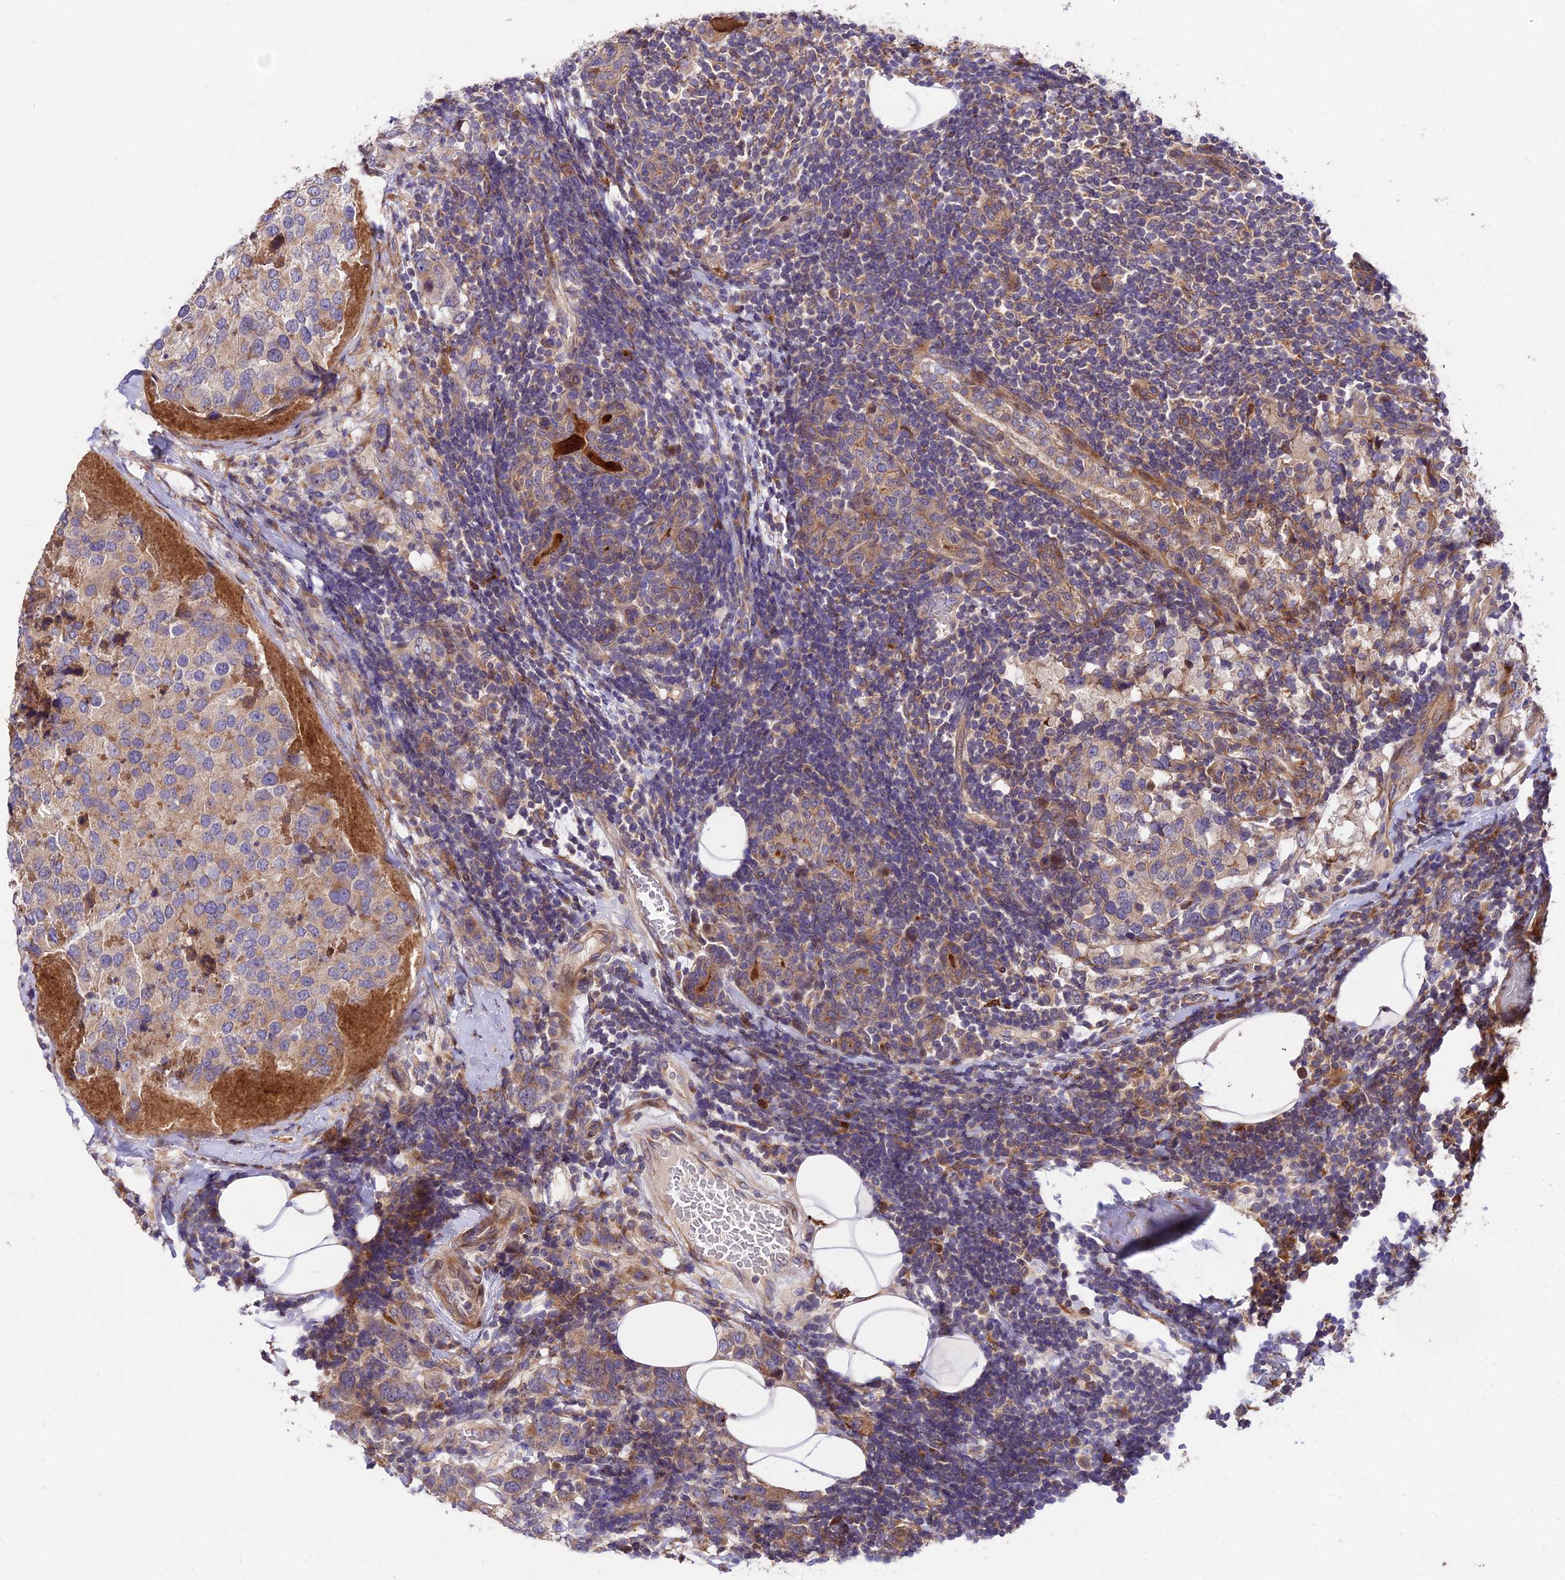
{"staining": {"intensity": "weak", "quantity": ">75%", "location": "cytoplasmic/membranous"}, "tissue": "breast cancer", "cell_type": "Tumor cells", "image_type": "cancer", "snomed": [{"axis": "morphology", "description": "Lobular carcinoma"}, {"axis": "topography", "description": "Breast"}], "caption": "The immunohistochemical stain highlights weak cytoplasmic/membranous staining in tumor cells of breast cancer tissue.", "gene": "ROCK1", "patient": {"sex": "female", "age": 59}}